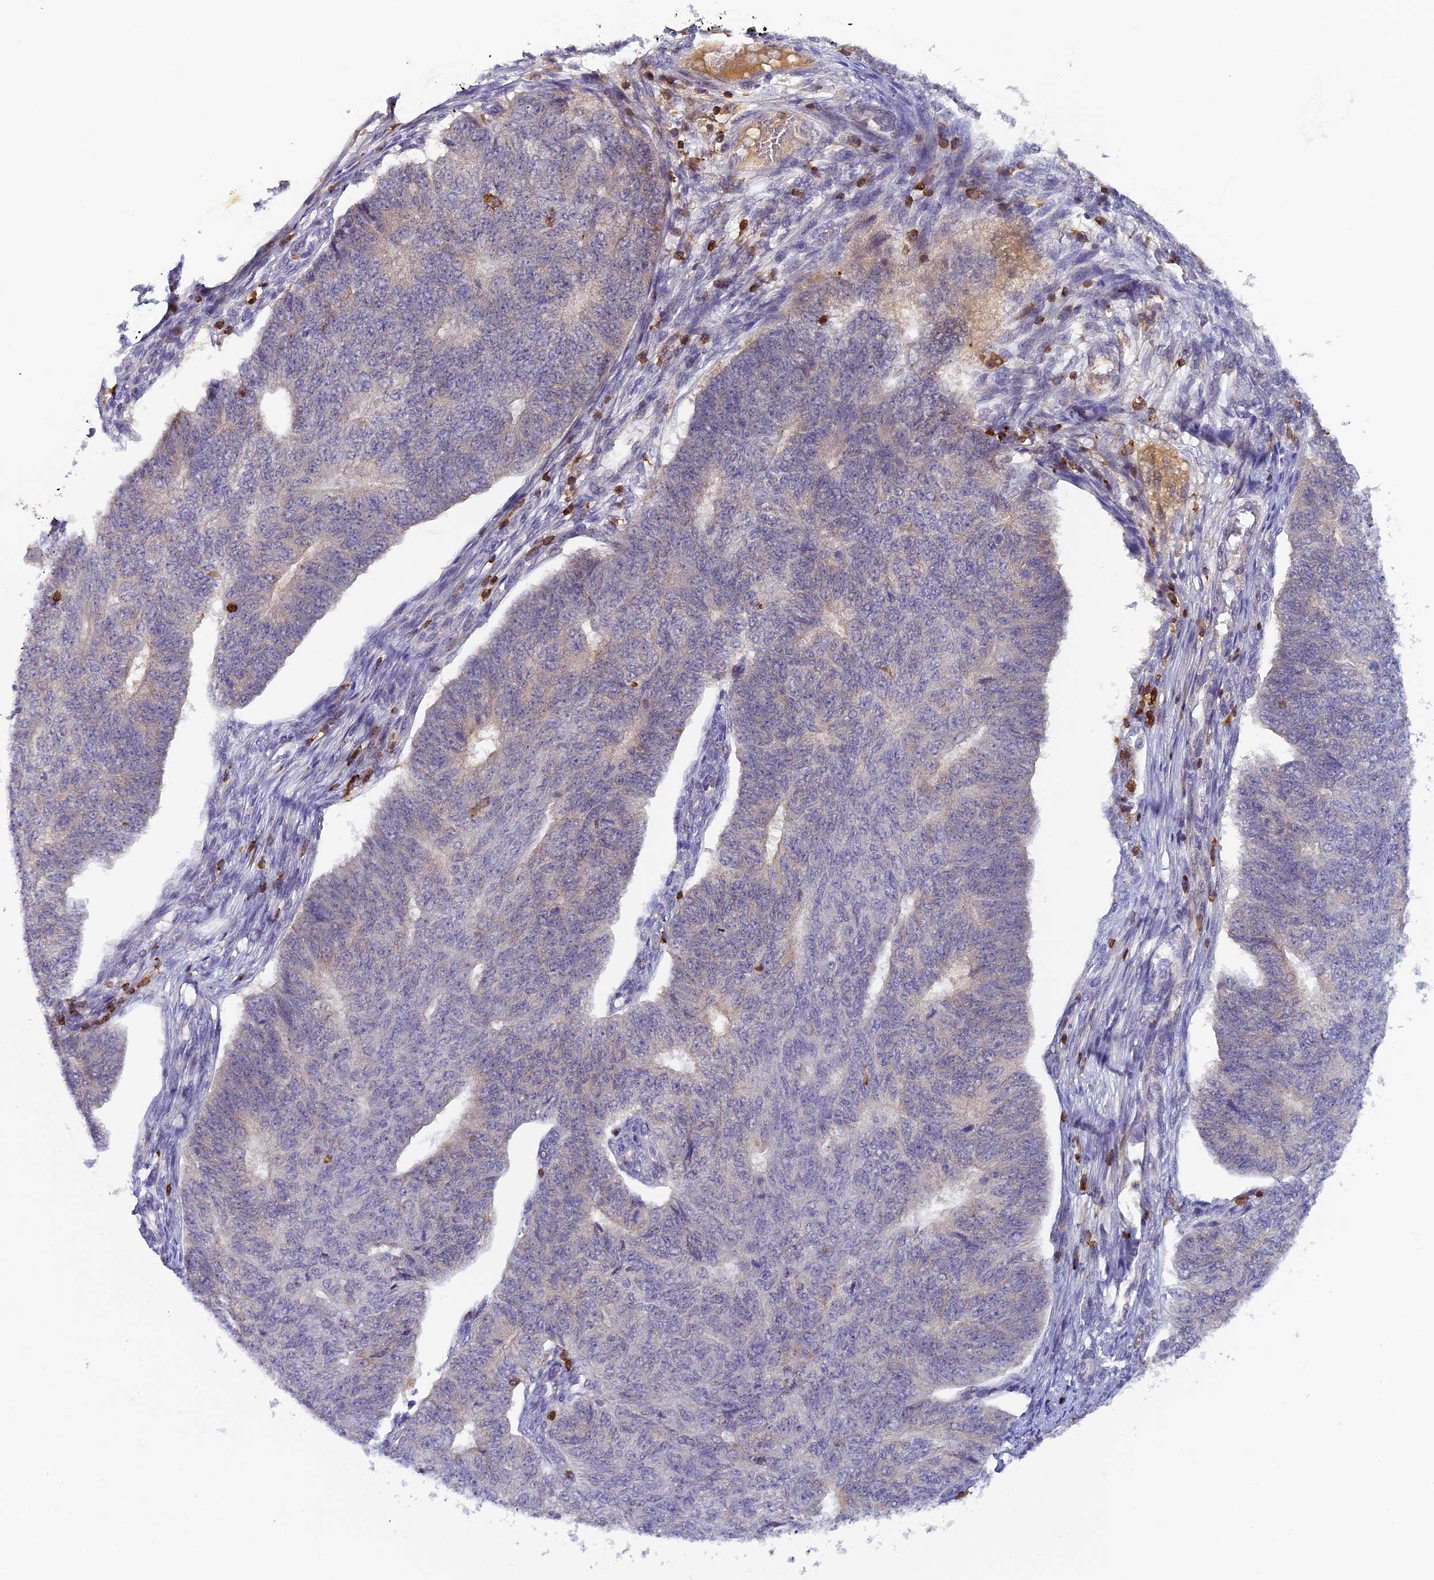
{"staining": {"intensity": "negative", "quantity": "none", "location": "none"}, "tissue": "endometrial cancer", "cell_type": "Tumor cells", "image_type": "cancer", "snomed": [{"axis": "morphology", "description": "Adenocarcinoma, NOS"}, {"axis": "topography", "description": "Endometrium"}], "caption": "Immunohistochemistry (IHC) of human endometrial cancer demonstrates no expression in tumor cells.", "gene": "FYB1", "patient": {"sex": "female", "age": 32}}